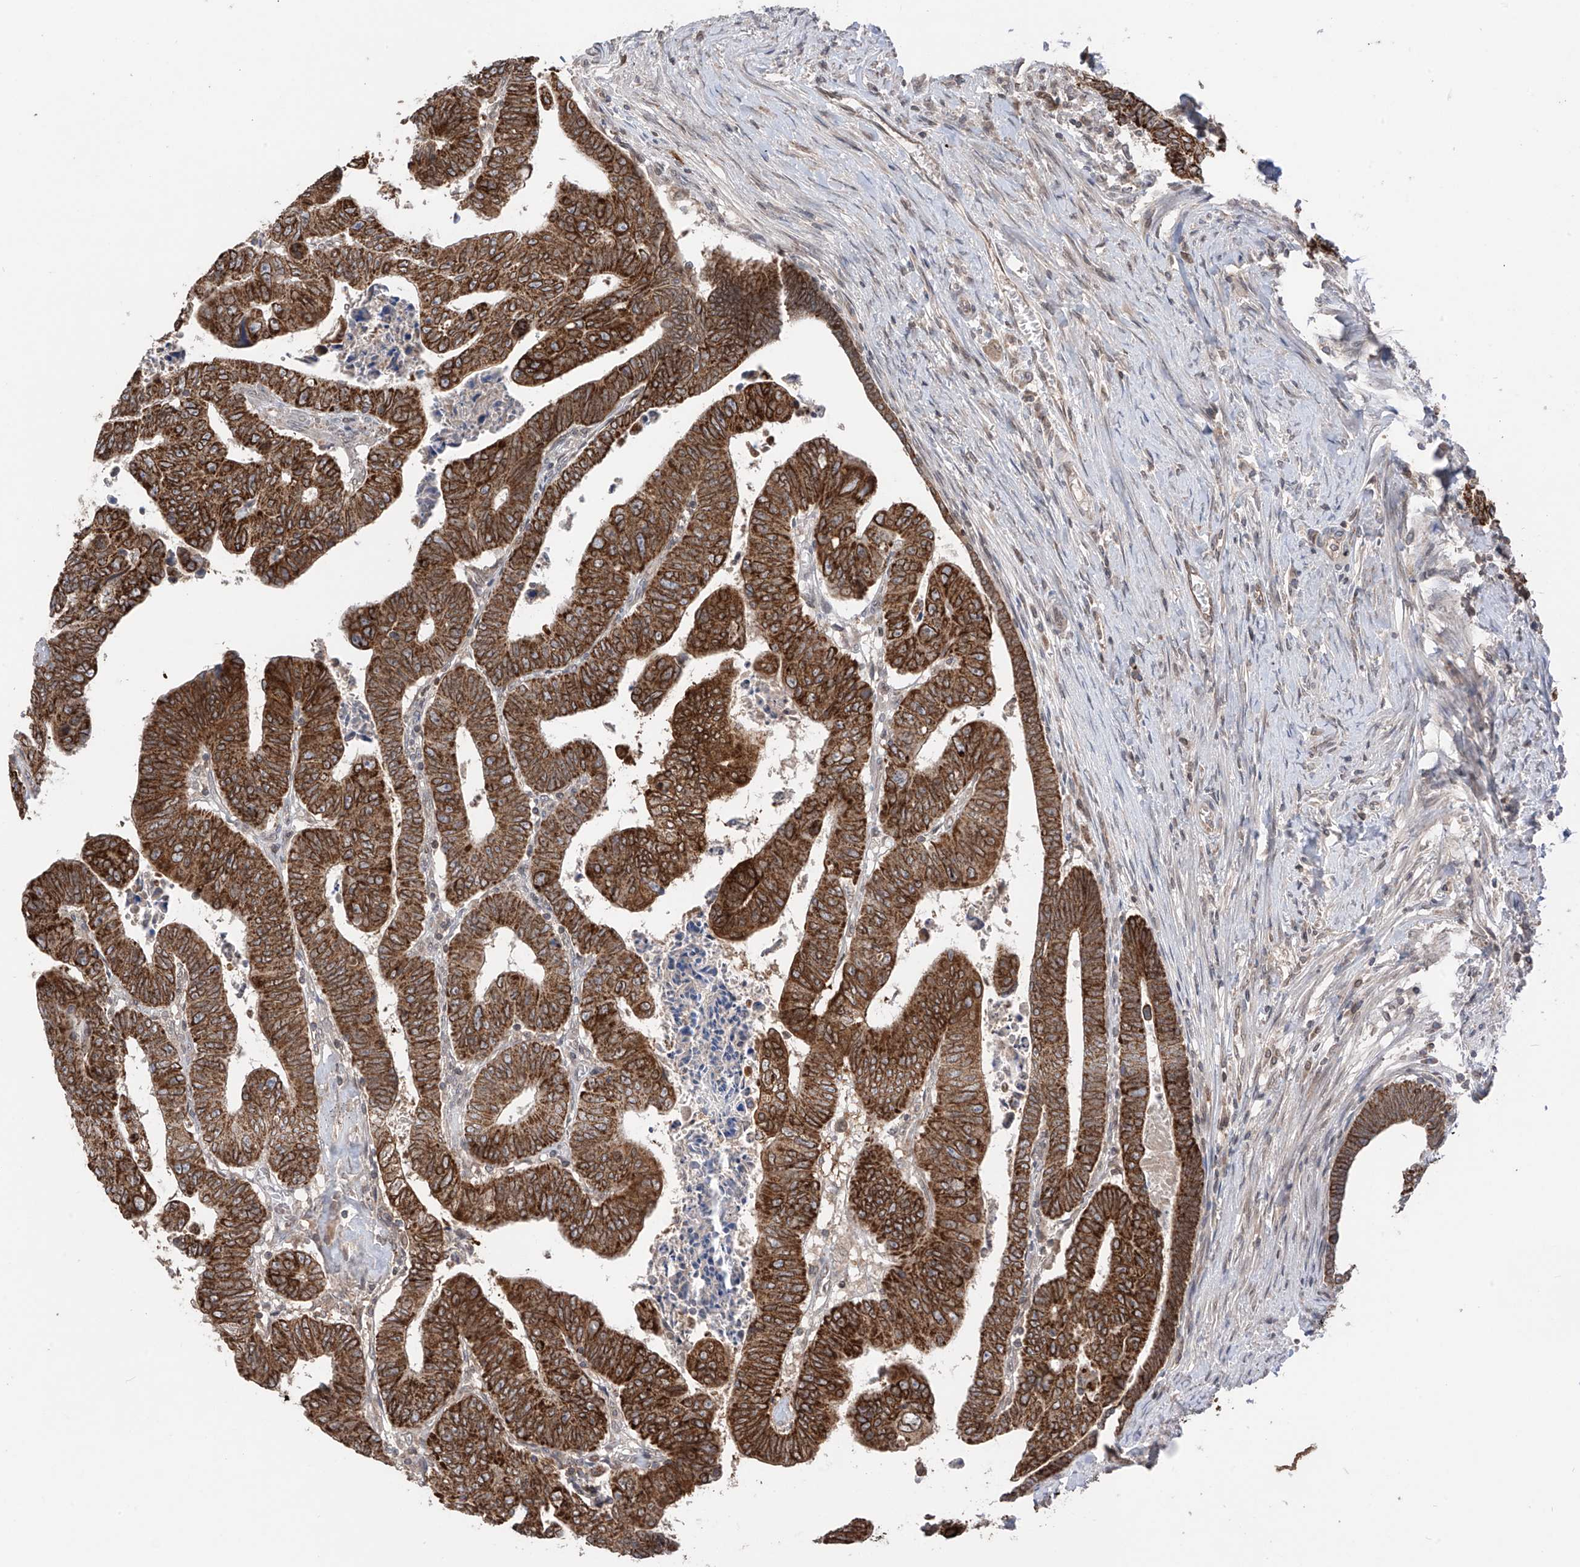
{"staining": {"intensity": "strong", "quantity": ">75%", "location": "cytoplasmic/membranous"}, "tissue": "colorectal cancer", "cell_type": "Tumor cells", "image_type": "cancer", "snomed": [{"axis": "morphology", "description": "Normal tissue, NOS"}, {"axis": "morphology", "description": "Adenocarcinoma, NOS"}, {"axis": "topography", "description": "Rectum"}], "caption": "Immunohistochemical staining of human colorectal cancer (adenocarcinoma) displays strong cytoplasmic/membranous protein positivity in approximately >75% of tumor cells.", "gene": "AHCTF1", "patient": {"sex": "female", "age": 65}}